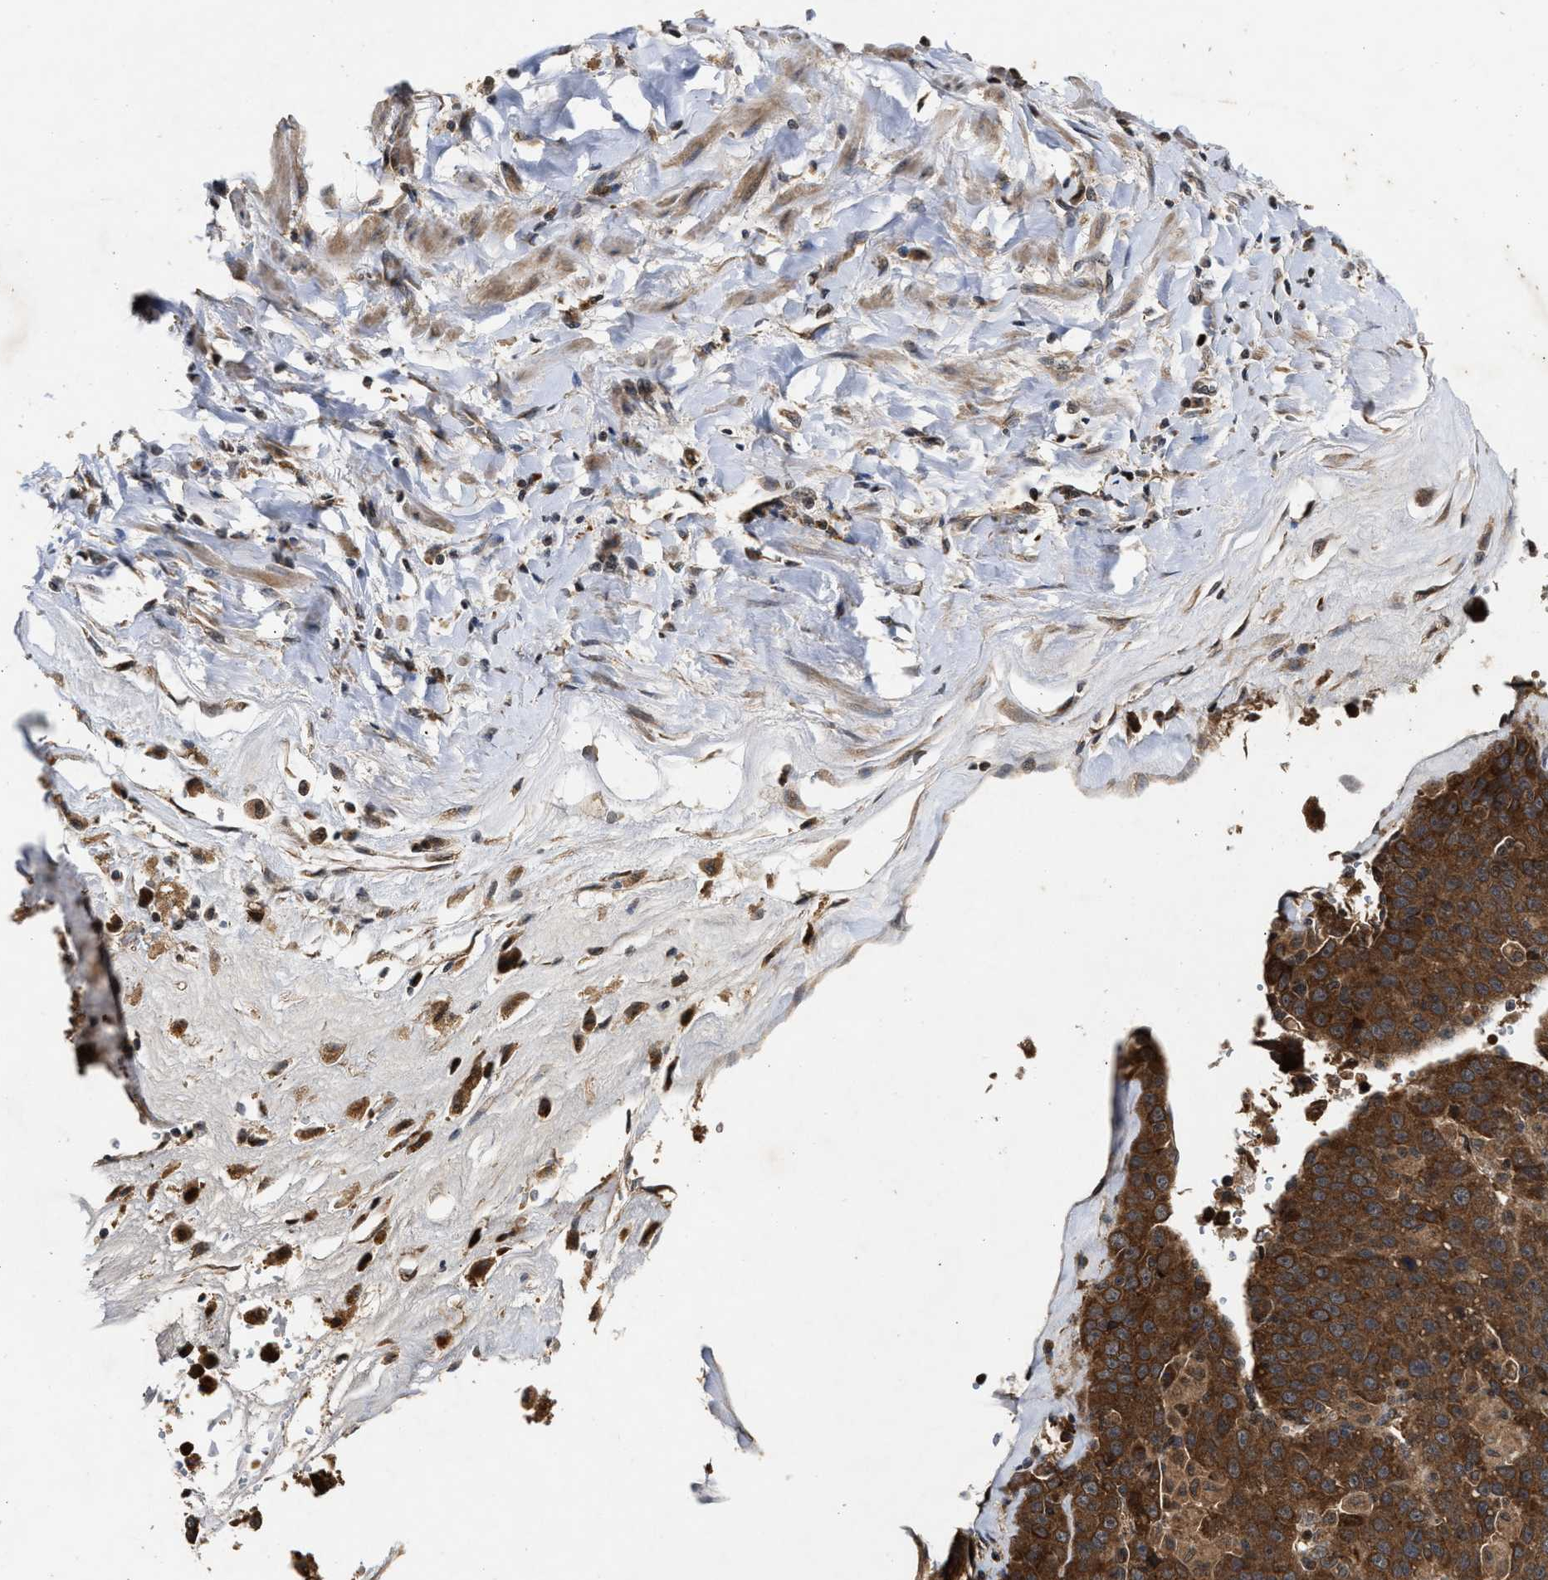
{"staining": {"intensity": "strong", "quantity": ">75%", "location": "cytoplasmic/membranous"}, "tissue": "liver cancer", "cell_type": "Tumor cells", "image_type": "cancer", "snomed": [{"axis": "morphology", "description": "Carcinoma, Hepatocellular, NOS"}, {"axis": "topography", "description": "Liver"}], "caption": "This image reveals immunohistochemistry (IHC) staining of human liver cancer (hepatocellular carcinoma), with high strong cytoplasmic/membranous positivity in about >75% of tumor cells.", "gene": "CFLAR", "patient": {"sex": "female", "age": 53}}